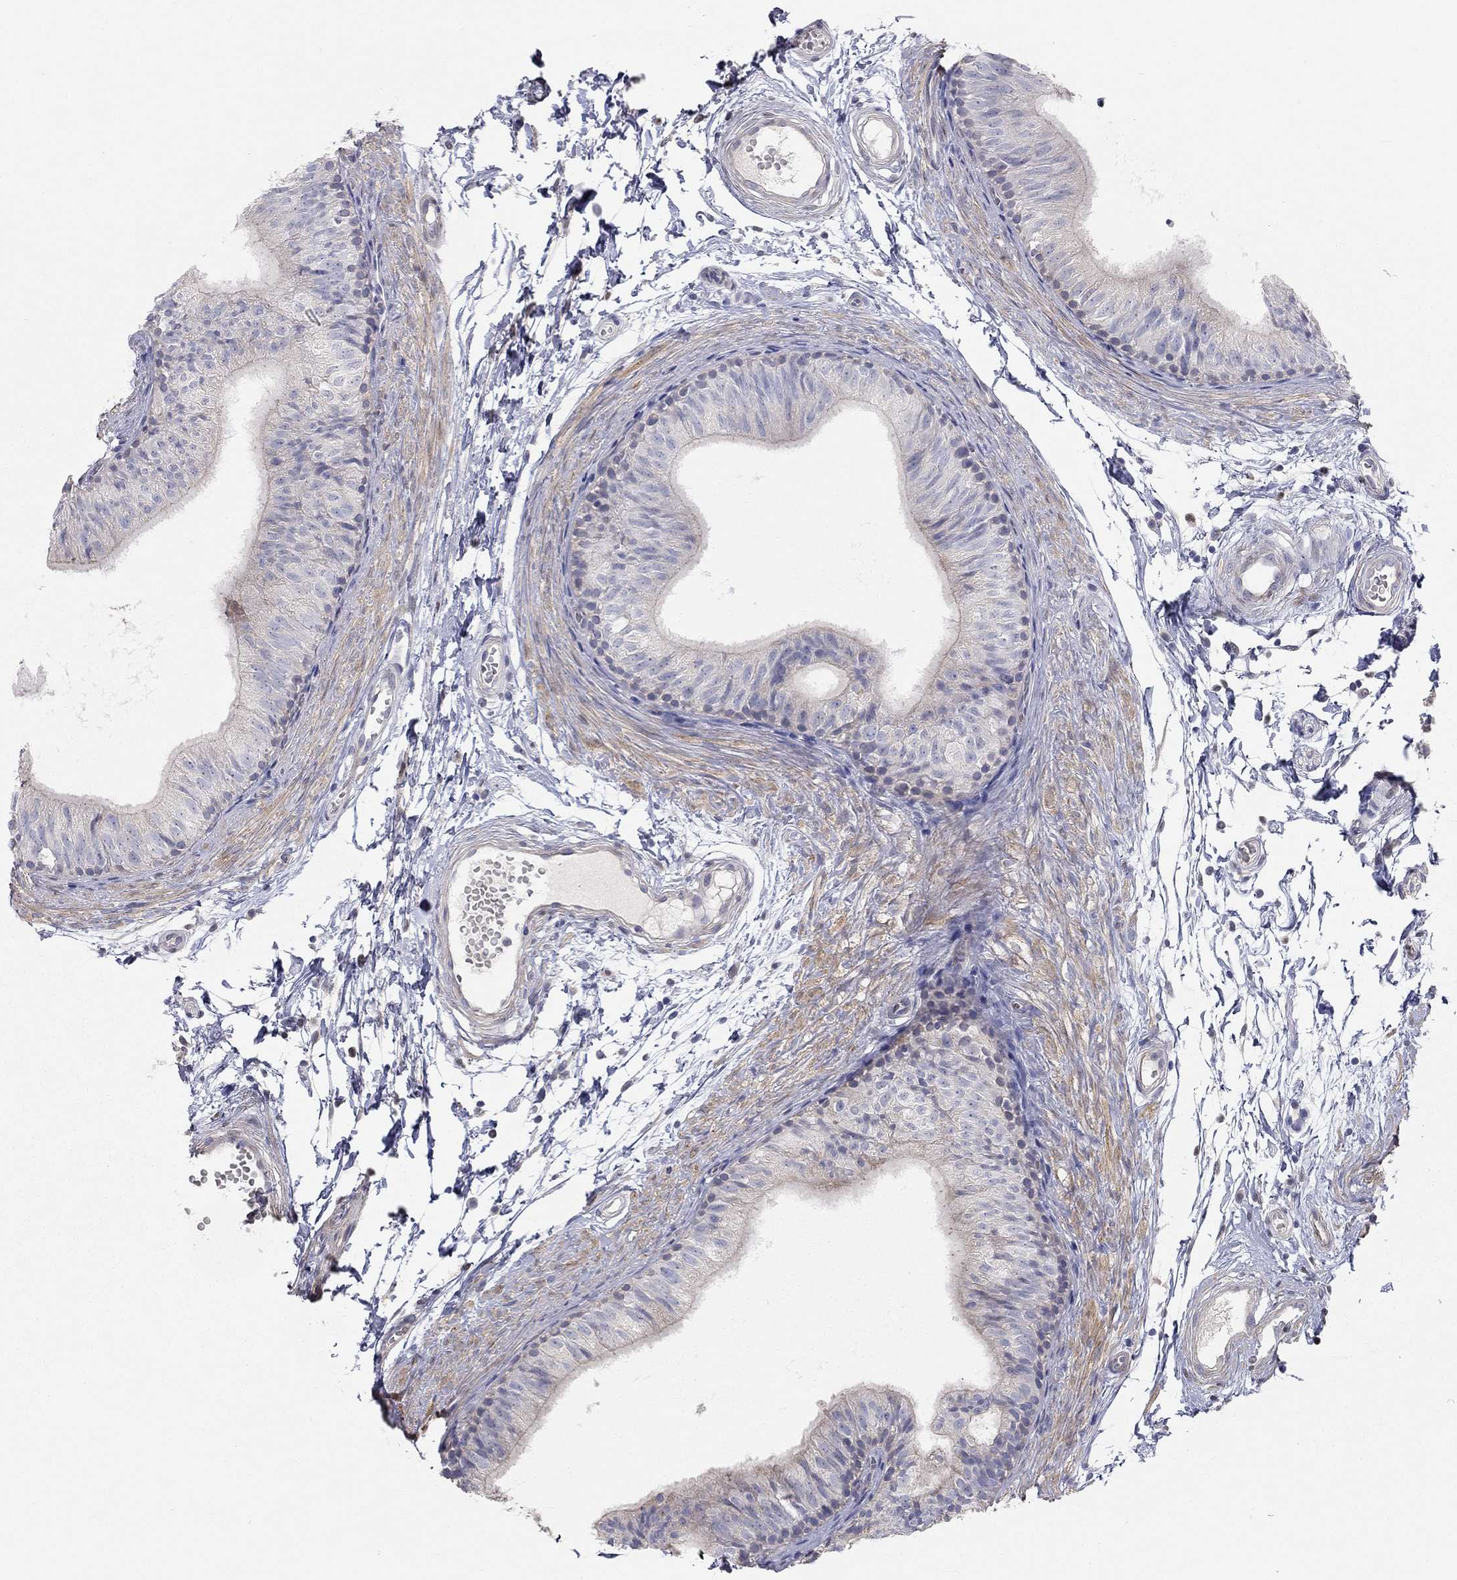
{"staining": {"intensity": "negative", "quantity": "none", "location": "none"}, "tissue": "epididymis", "cell_type": "Glandular cells", "image_type": "normal", "snomed": [{"axis": "morphology", "description": "Normal tissue, NOS"}, {"axis": "topography", "description": "Epididymis"}], "caption": "Micrograph shows no significant protein expression in glandular cells of benign epididymis. (Stains: DAB (3,3'-diaminobenzidine) immunohistochemistry with hematoxylin counter stain, Microscopy: brightfield microscopy at high magnification).", "gene": "PAPSS2", "patient": {"sex": "male", "age": 22}}